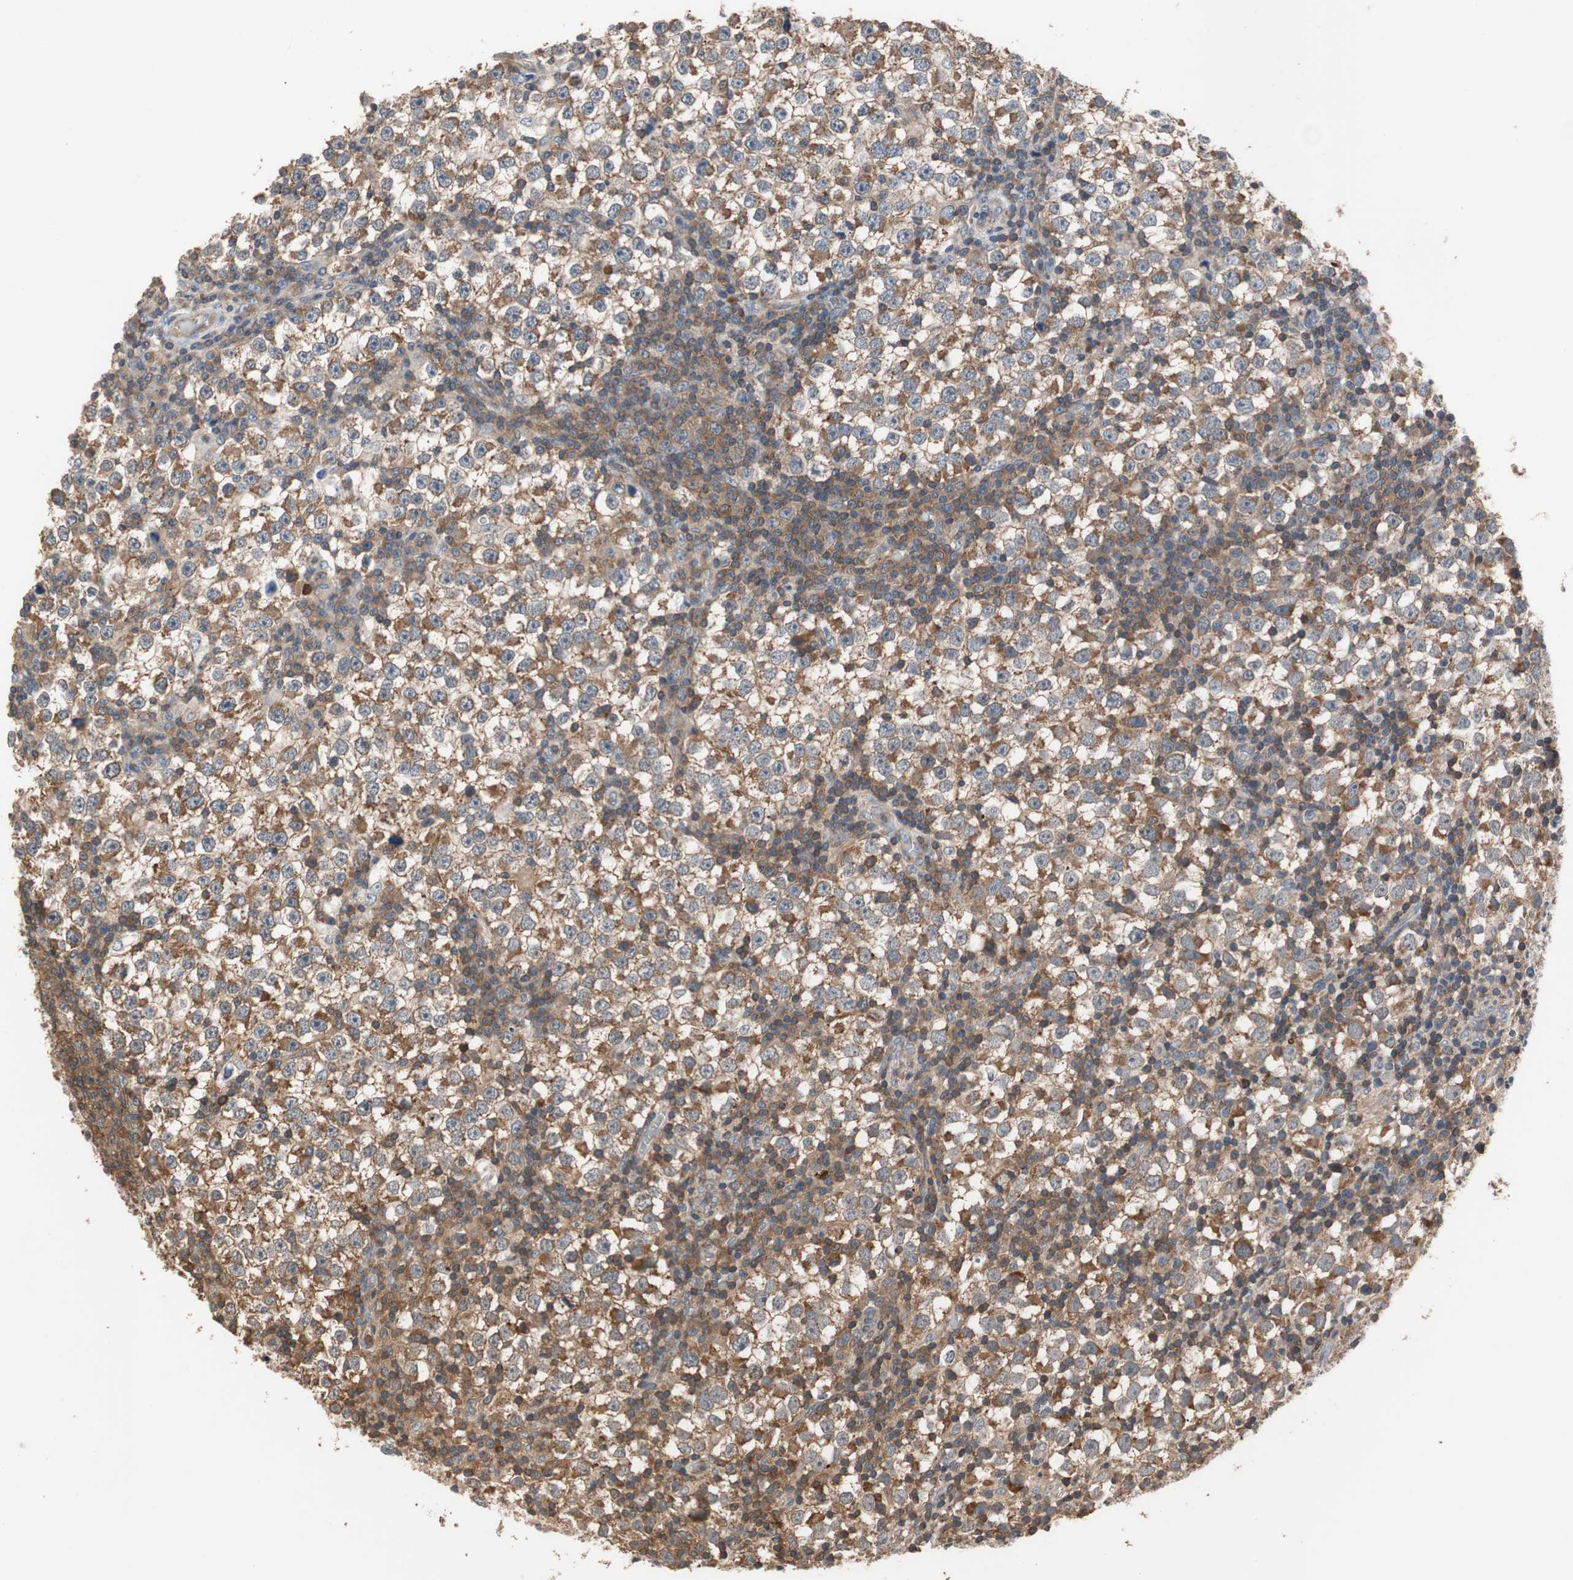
{"staining": {"intensity": "strong", "quantity": ">75%", "location": "cytoplasmic/membranous"}, "tissue": "testis cancer", "cell_type": "Tumor cells", "image_type": "cancer", "snomed": [{"axis": "morphology", "description": "Seminoma, NOS"}, {"axis": "topography", "description": "Testis"}], "caption": "Human testis cancer (seminoma) stained with a brown dye demonstrates strong cytoplasmic/membranous positive staining in approximately >75% of tumor cells.", "gene": "MAP4K2", "patient": {"sex": "male", "age": 65}}